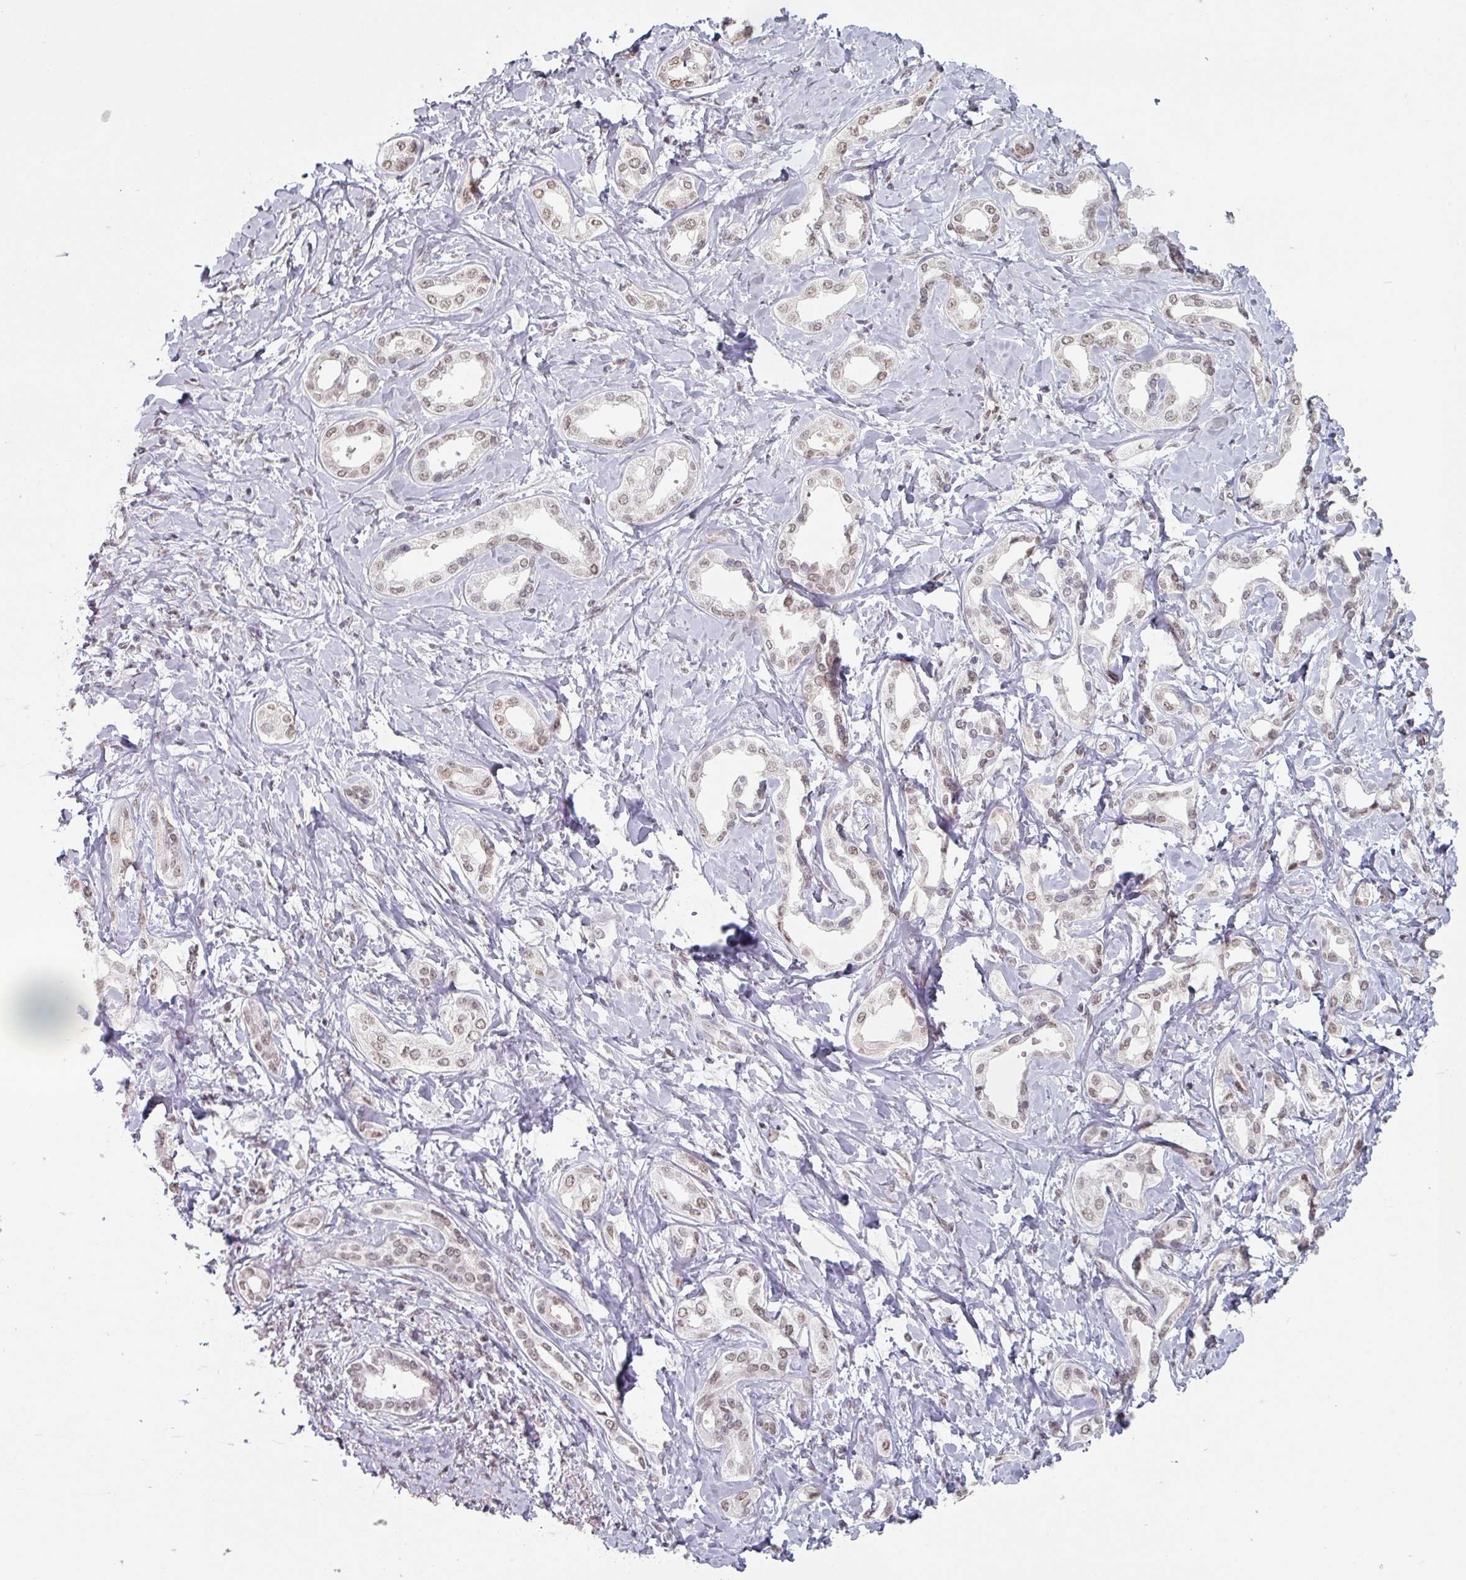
{"staining": {"intensity": "weak", "quantity": ">75%", "location": "nuclear"}, "tissue": "liver cancer", "cell_type": "Tumor cells", "image_type": "cancer", "snomed": [{"axis": "morphology", "description": "Cholangiocarcinoma"}, {"axis": "topography", "description": "Liver"}], "caption": "Liver cancer was stained to show a protein in brown. There is low levels of weak nuclear expression in approximately >75% of tumor cells. The protein is stained brown, and the nuclei are stained in blue (DAB IHC with brightfield microscopy, high magnification).", "gene": "SPRR1A", "patient": {"sex": "female", "age": 77}}